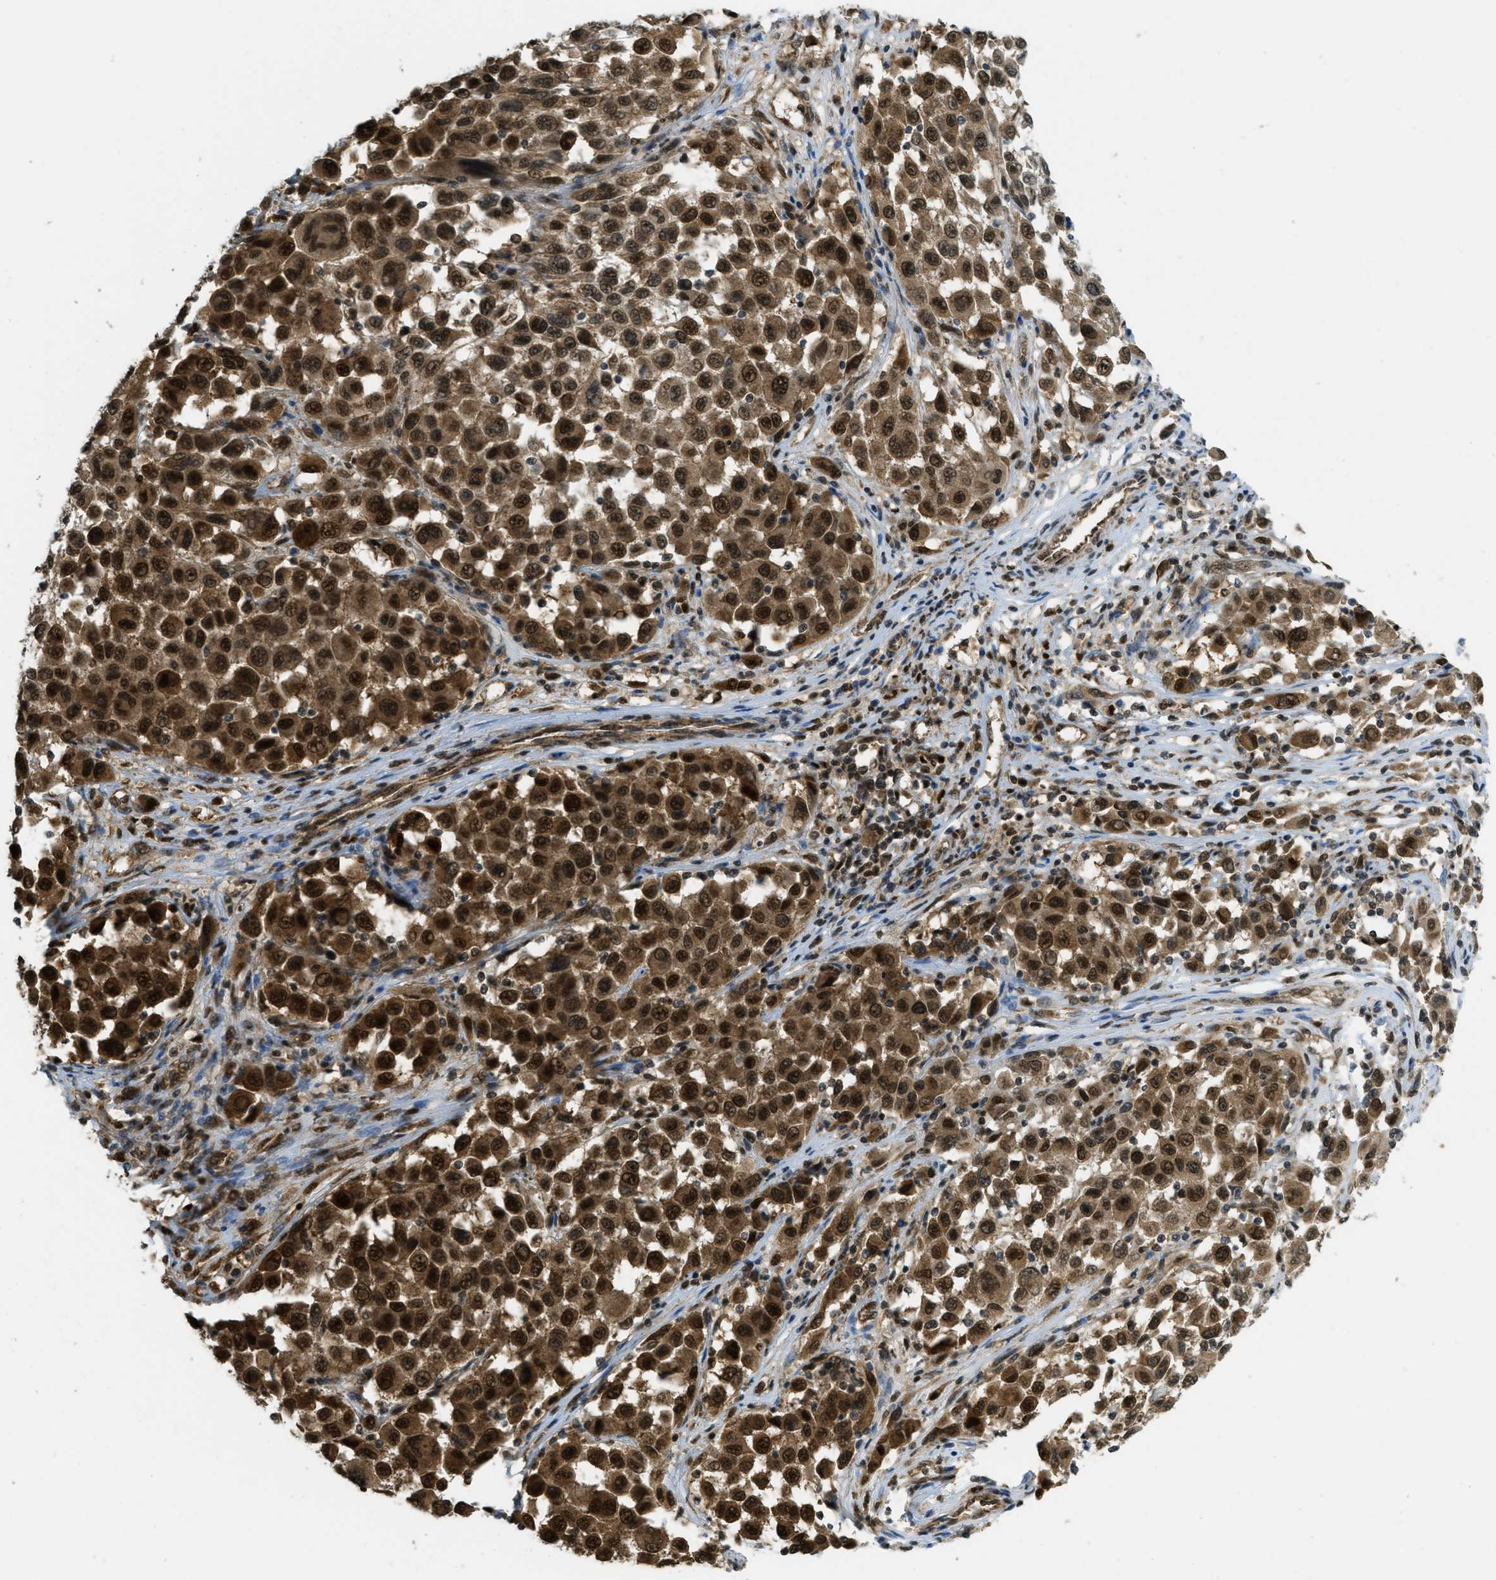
{"staining": {"intensity": "strong", "quantity": ">75%", "location": "cytoplasmic/membranous,nuclear"}, "tissue": "melanoma", "cell_type": "Tumor cells", "image_type": "cancer", "snomed": [{"axis": "morphology", "description": "Malignant melanoma, Metastatic site"}, {"axis": "topography", "description": "Lymph node"}], "caption": "Immunohistochemical staining of melanoma reveals high levels of strong cytoplasmic/membranous and nuclear protein staining in approximately >75% of tumor cells. The protein of interest is stained brown, and the nuclei are stained in blue (DAB (3,3'-diaminobenzidine) IHC with brightfield microscopy, high magnification).", "gene": "TNPO1", "patient": {"sex": "male", "age": 61}}